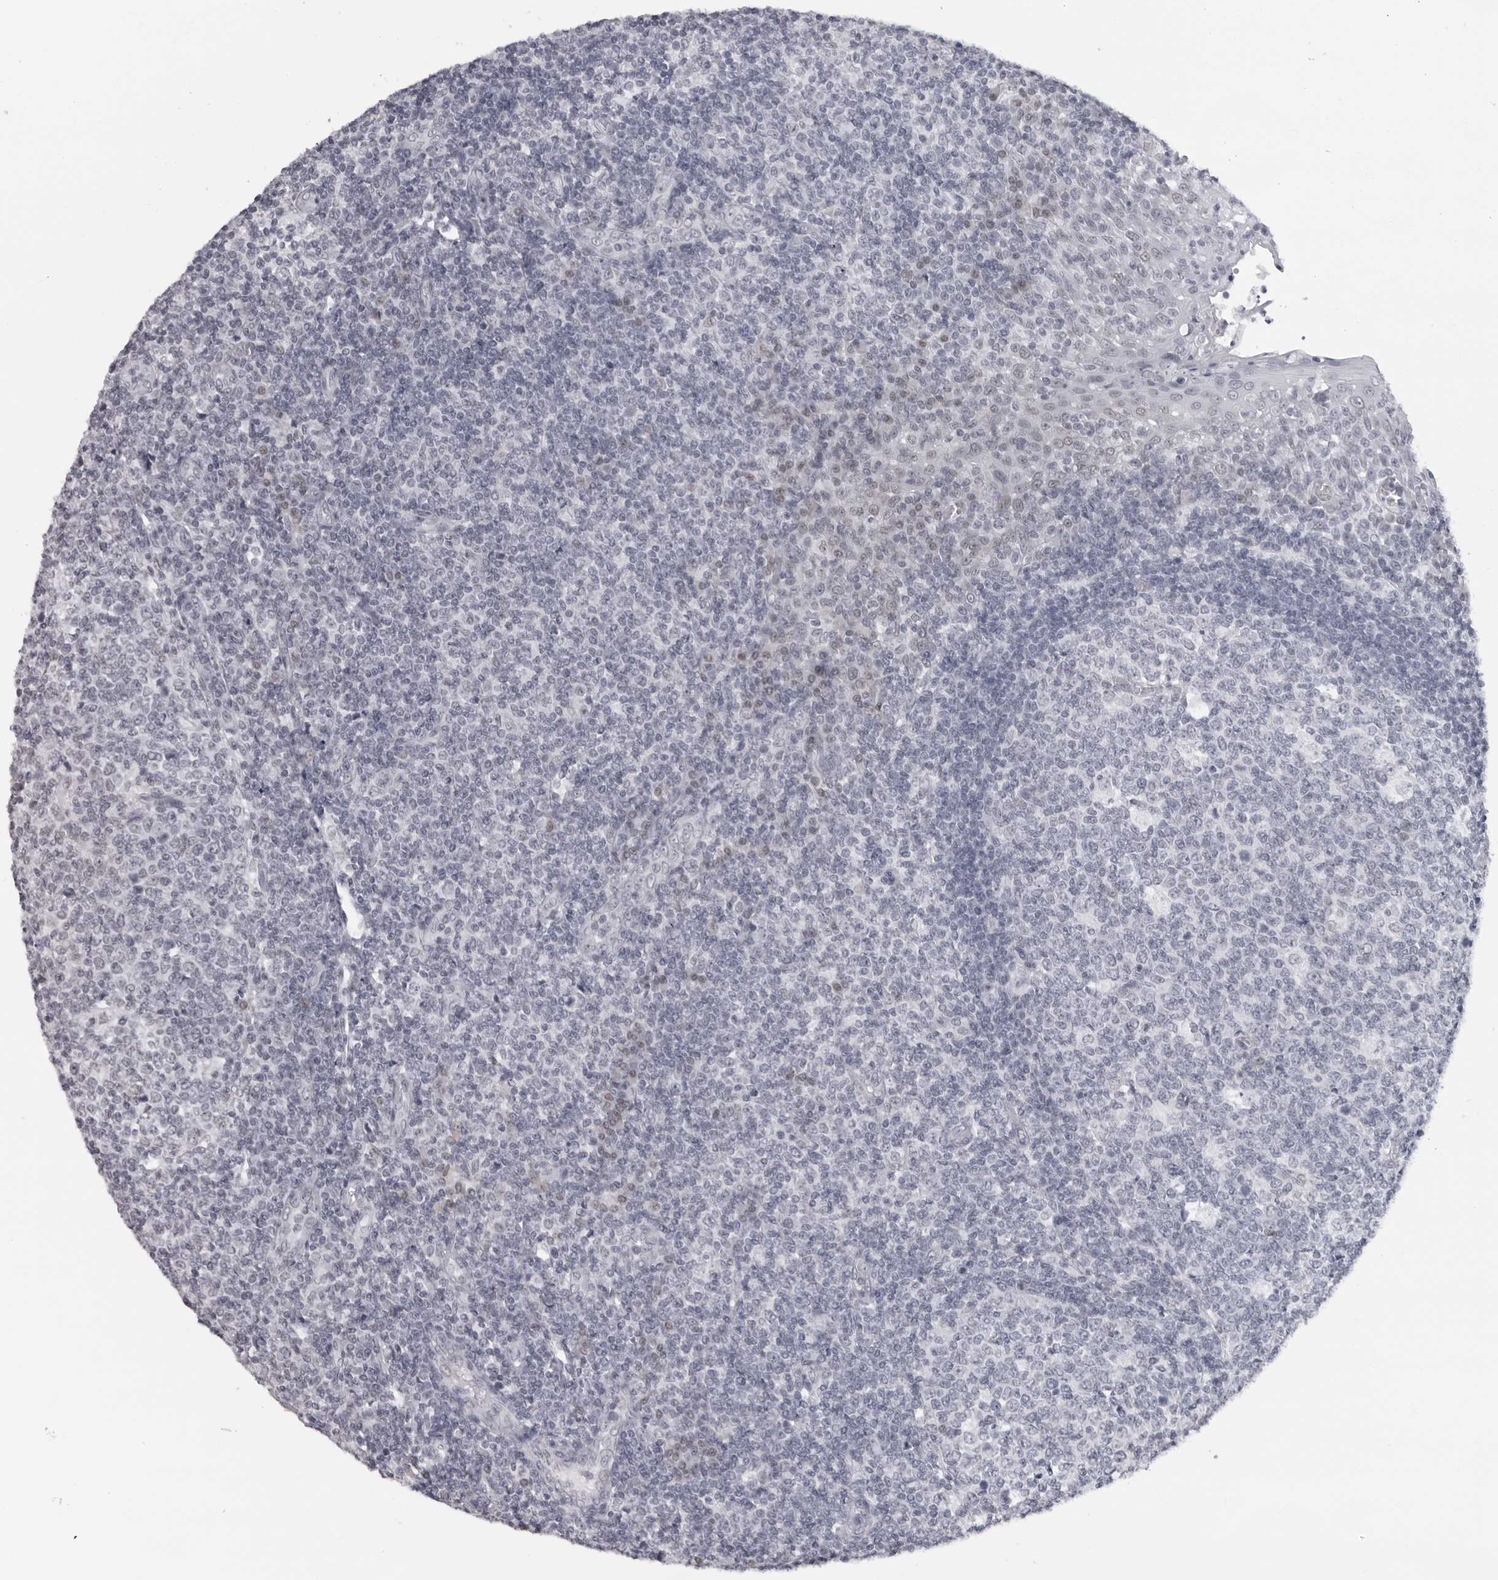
{"staining": {"intensity": "negative", "quantity": "none", "location": "none"}, "tissue": "tonsil", "cell_type": "Germinal center cells", "image_type": "normal", "snomed": [{"axis": "morphology", "description": "Normal tissue, NOS"}, {"axis": "topography", "description": "Tonsil"}], "caption": "IHC photomicrograph of benign tonsil: tonsil stained with DAB (3,3'-diaminobenzidine) reveals no significant protein expression in germinal center cells. The staining was performed using DAB to visualize the protein expression in brown, while the nuclei were stained in blue with hematoxylin (Magnification: 20x).", "gene": "ESPN", "patient": {"sex": "female", "age": 19}}